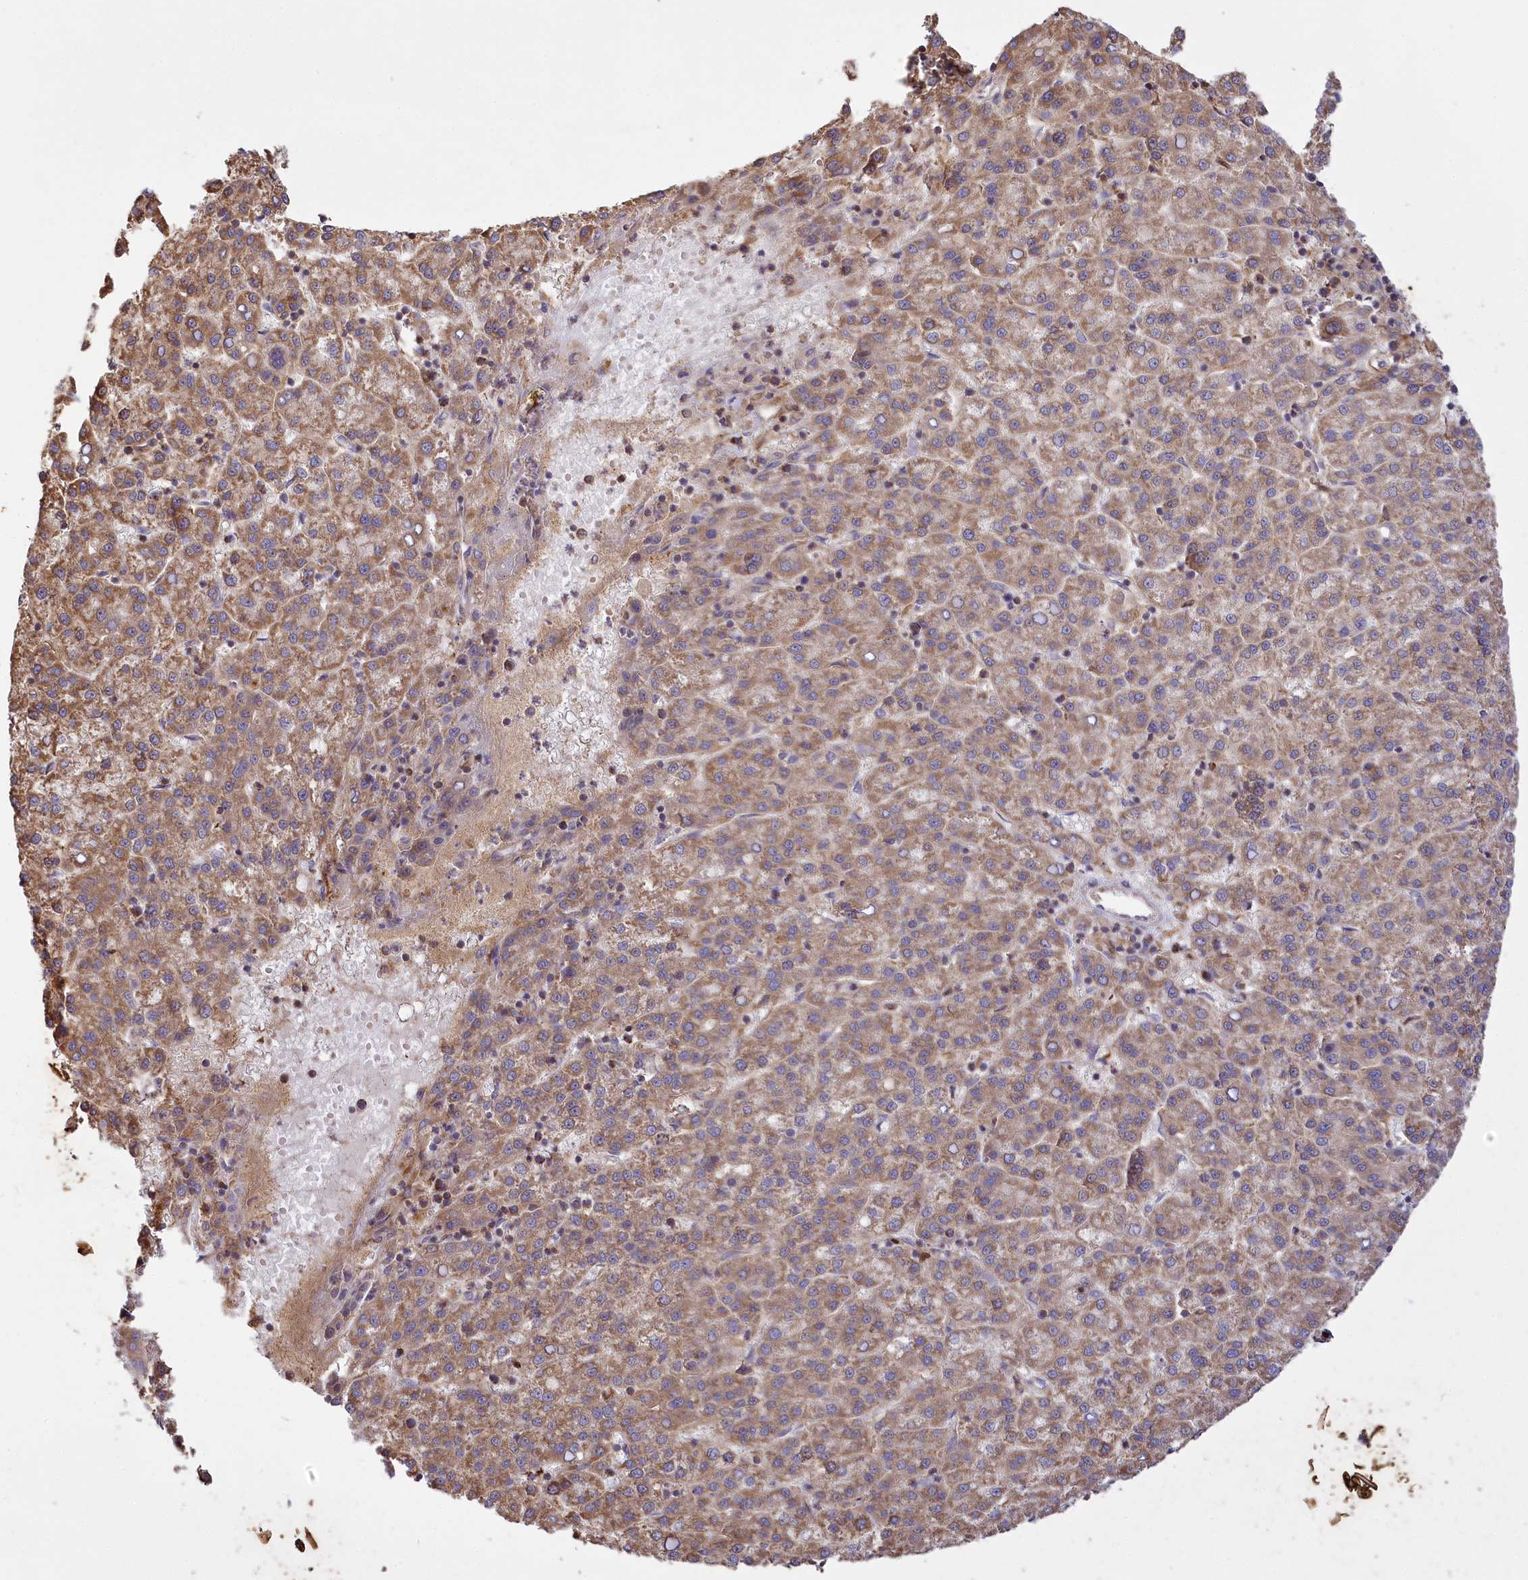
{"staining": {"intensity": "moderate", "quantity": ">75%", "location": "cytoplasmic/membranous"}, "tissue": "liver cancer", "cell_type": "Tumor cells", "image_type": "cancer", "snomed": [{"axis": "morphology", "description": "Carcinoma, Hepatocellular, NOS"}, {"axis": "topography", "description": "Liver"}], "caption": "Liver cancer (hepatocellular carcinoma) stained with immunohistochemistry (IHC) exhibits moderate cytoplasmic/membranous positivity in approximately >75% of tumor cells.", "gene": "CARD19", "patient": {"sex": "female", "age": 58}}